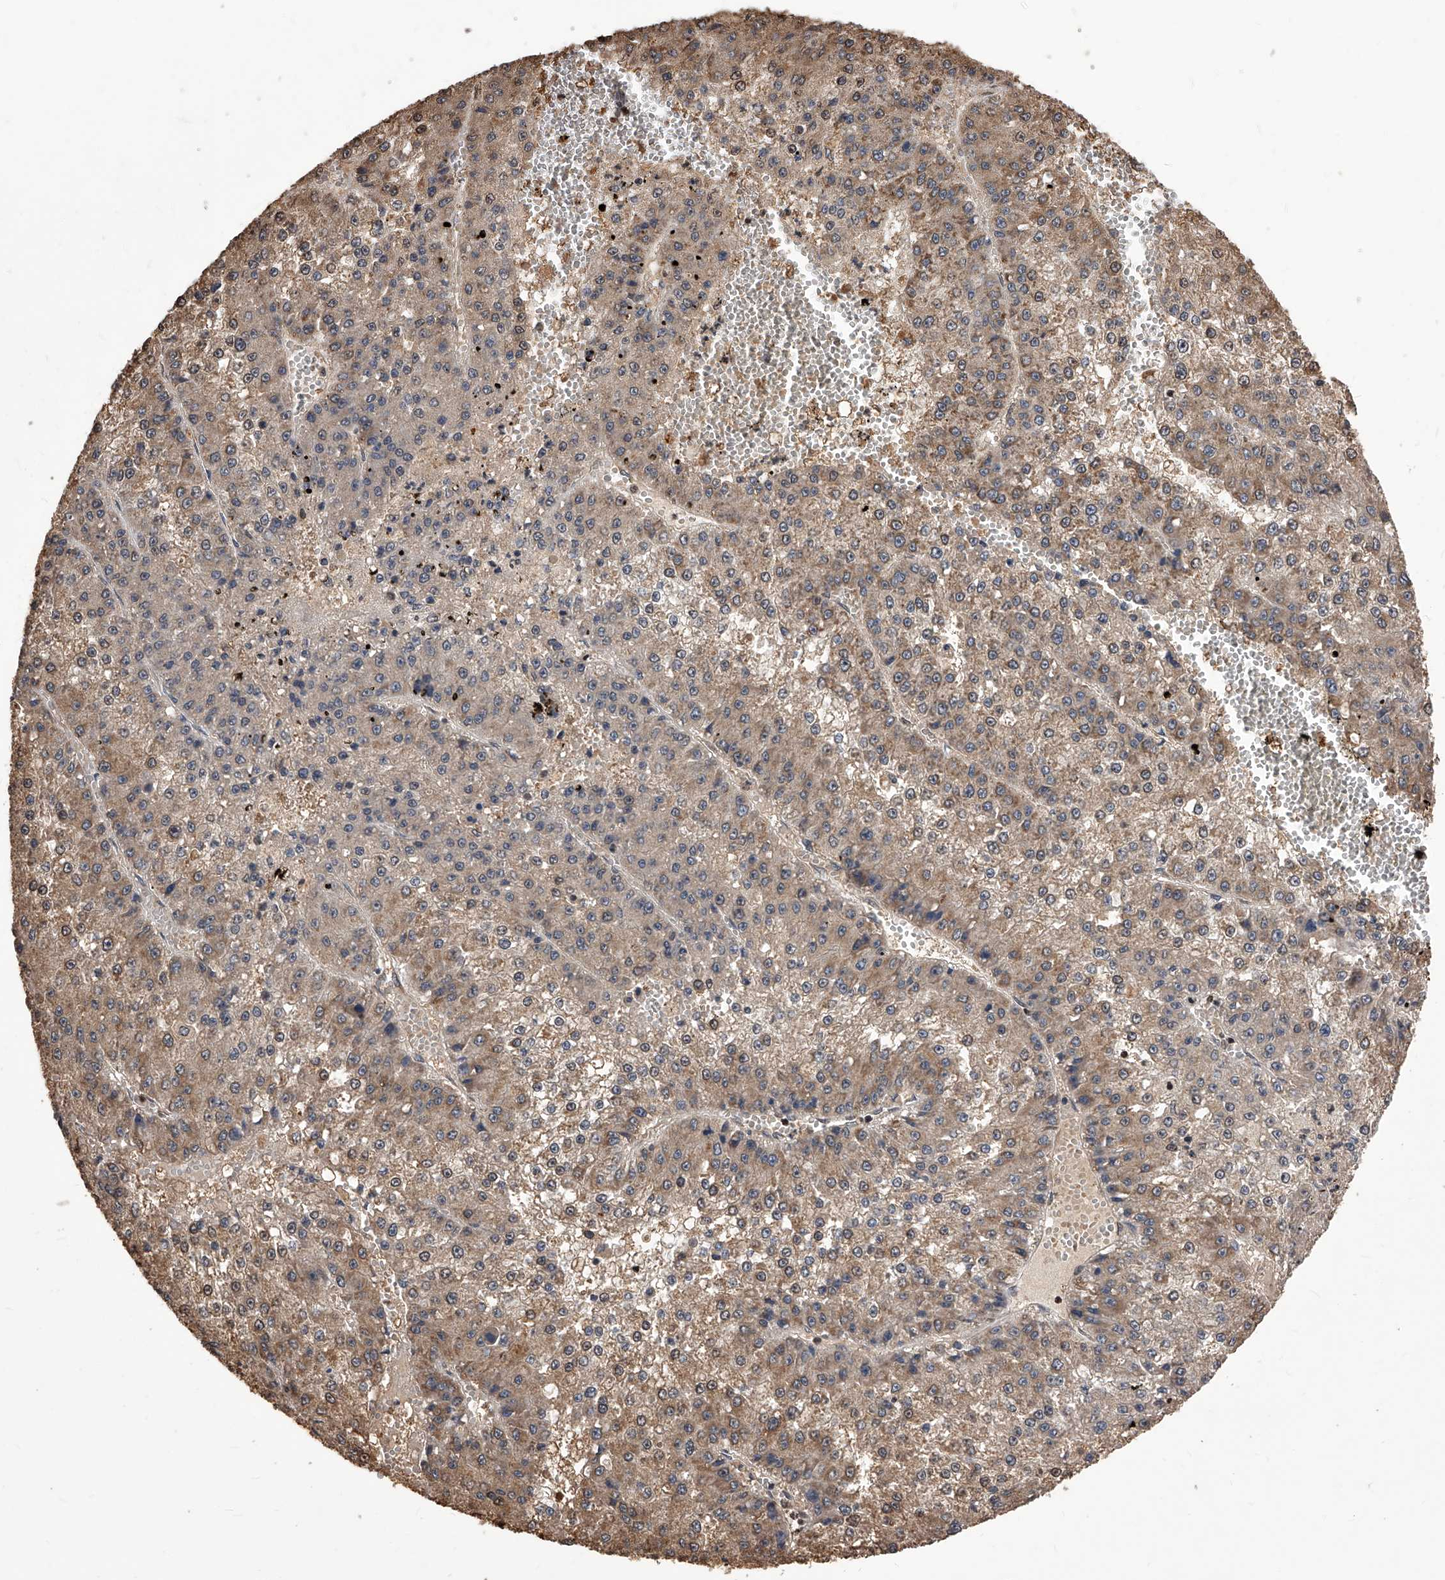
{"staining": {"intensity": "weak", "quantity": ">75%", "location": "cytoplasmic/membranous"}, "tissue": "liver cancer", "cell_type": "Tumor cells", "image_type": "cancer", "snomed": [{"axis": "morphology", "description": "Carcinoma, Hepatocellular, NOS"}, {"axis": "topography", "description": "Liver"}], "caption": "Human liver cancer (hepatocellular carcinoma) stained with a protein marker reveals weak staining in tumor cells.", "gene": "ID1", "patient": {"sex": "female", "age": 73}}